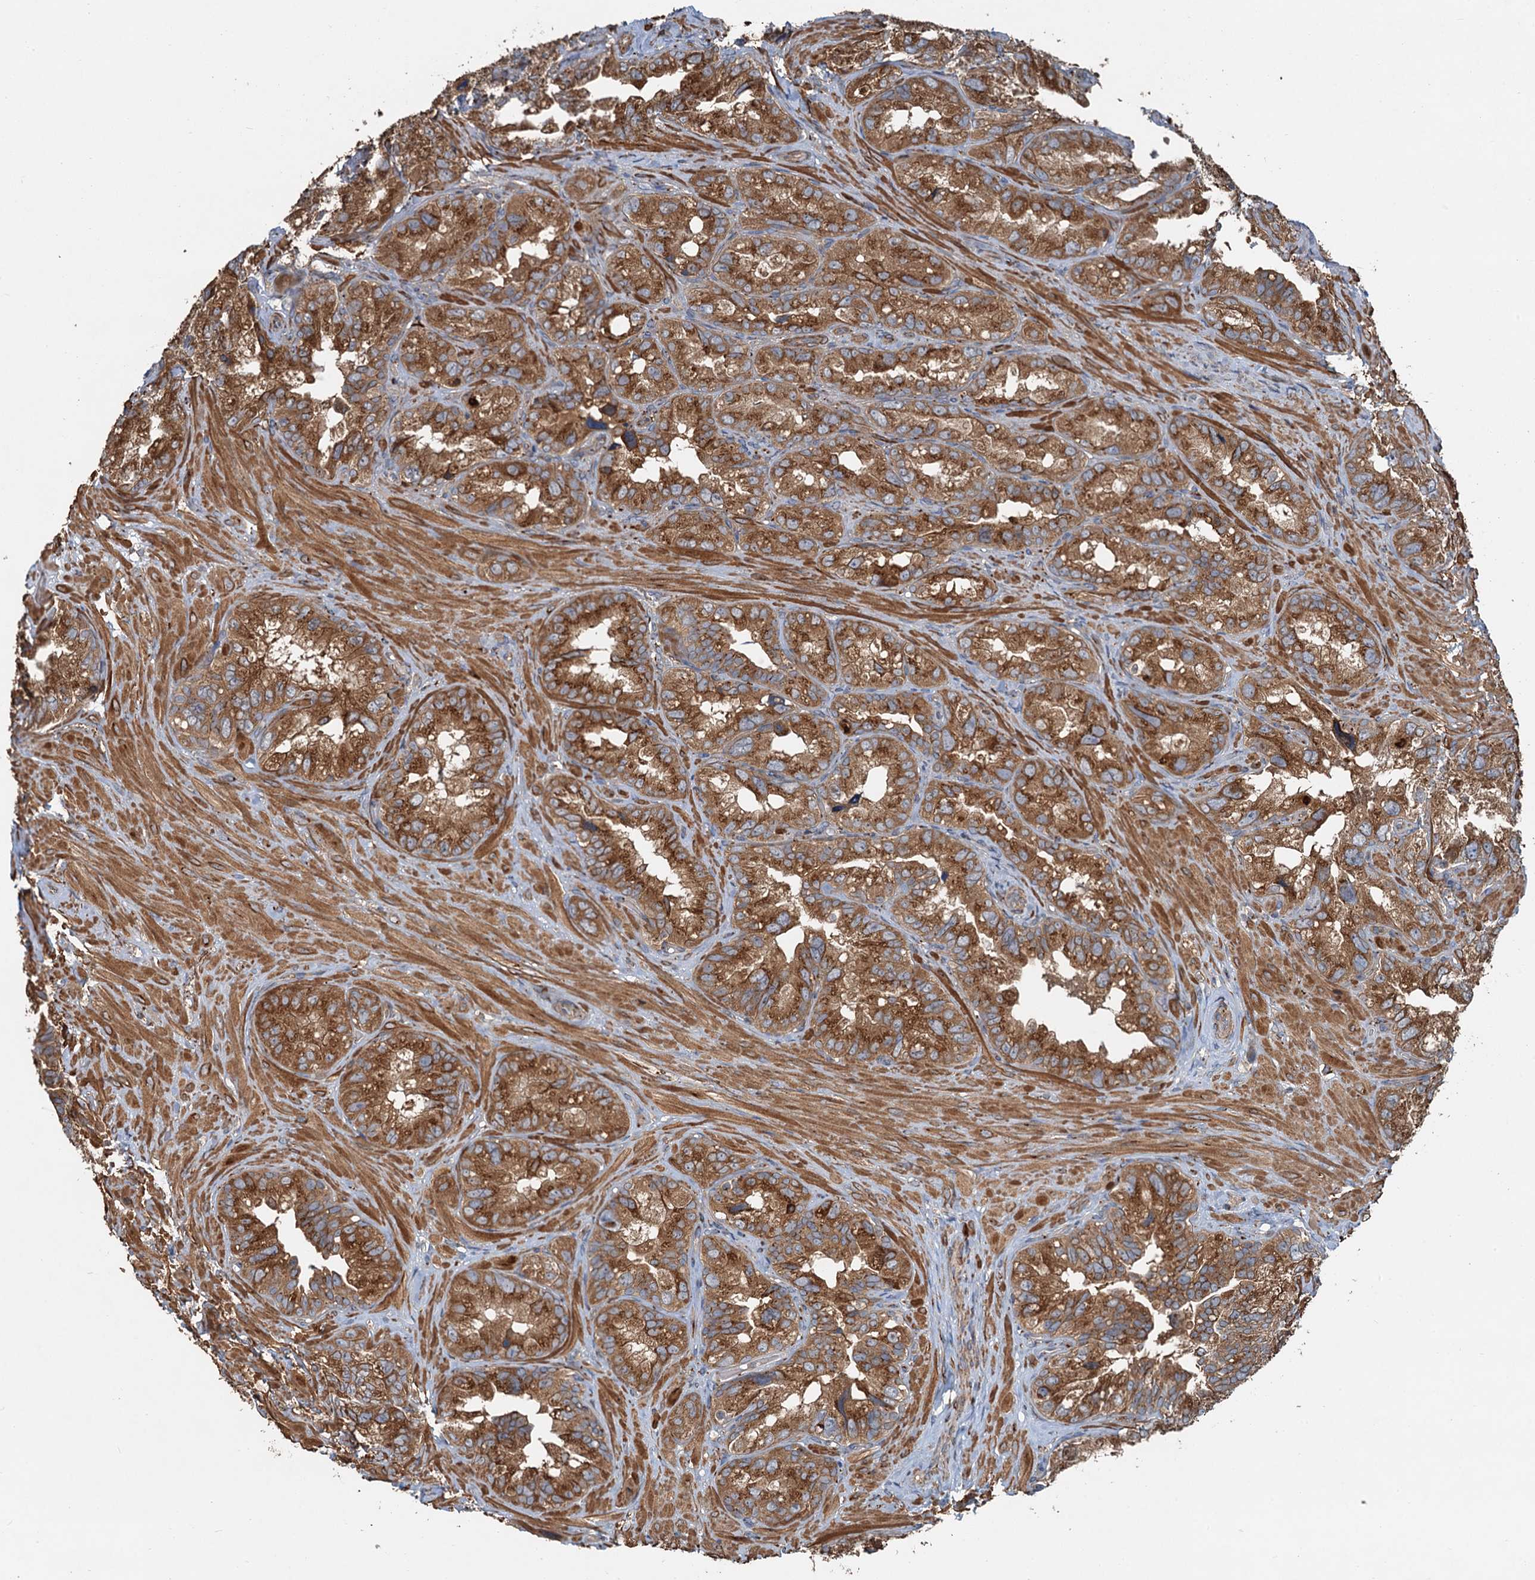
{"staining": {"intensity": "strong", "quantity": ">75%", "location": "cytoplasmic/membranous"}, "tissue": "seminal vesicle", "cell_type": "Glandular cells", "image_type": "normal", "snomed": [{"axis": "morphology", "description": "Normal tissue, NOS"}, {"axis": "topography", "description": "Seminal veicle"}, {"axis": "topography", "description": "Peripheral nerve tissue"}], "caption": "A high amount of strong cytoplasmic/membranous positivity is present in approximately >75% of glandular cells in benign seminal vesicle.", "gene": "ANKRD26", "patient": {"sex": "male", "age": 67}}